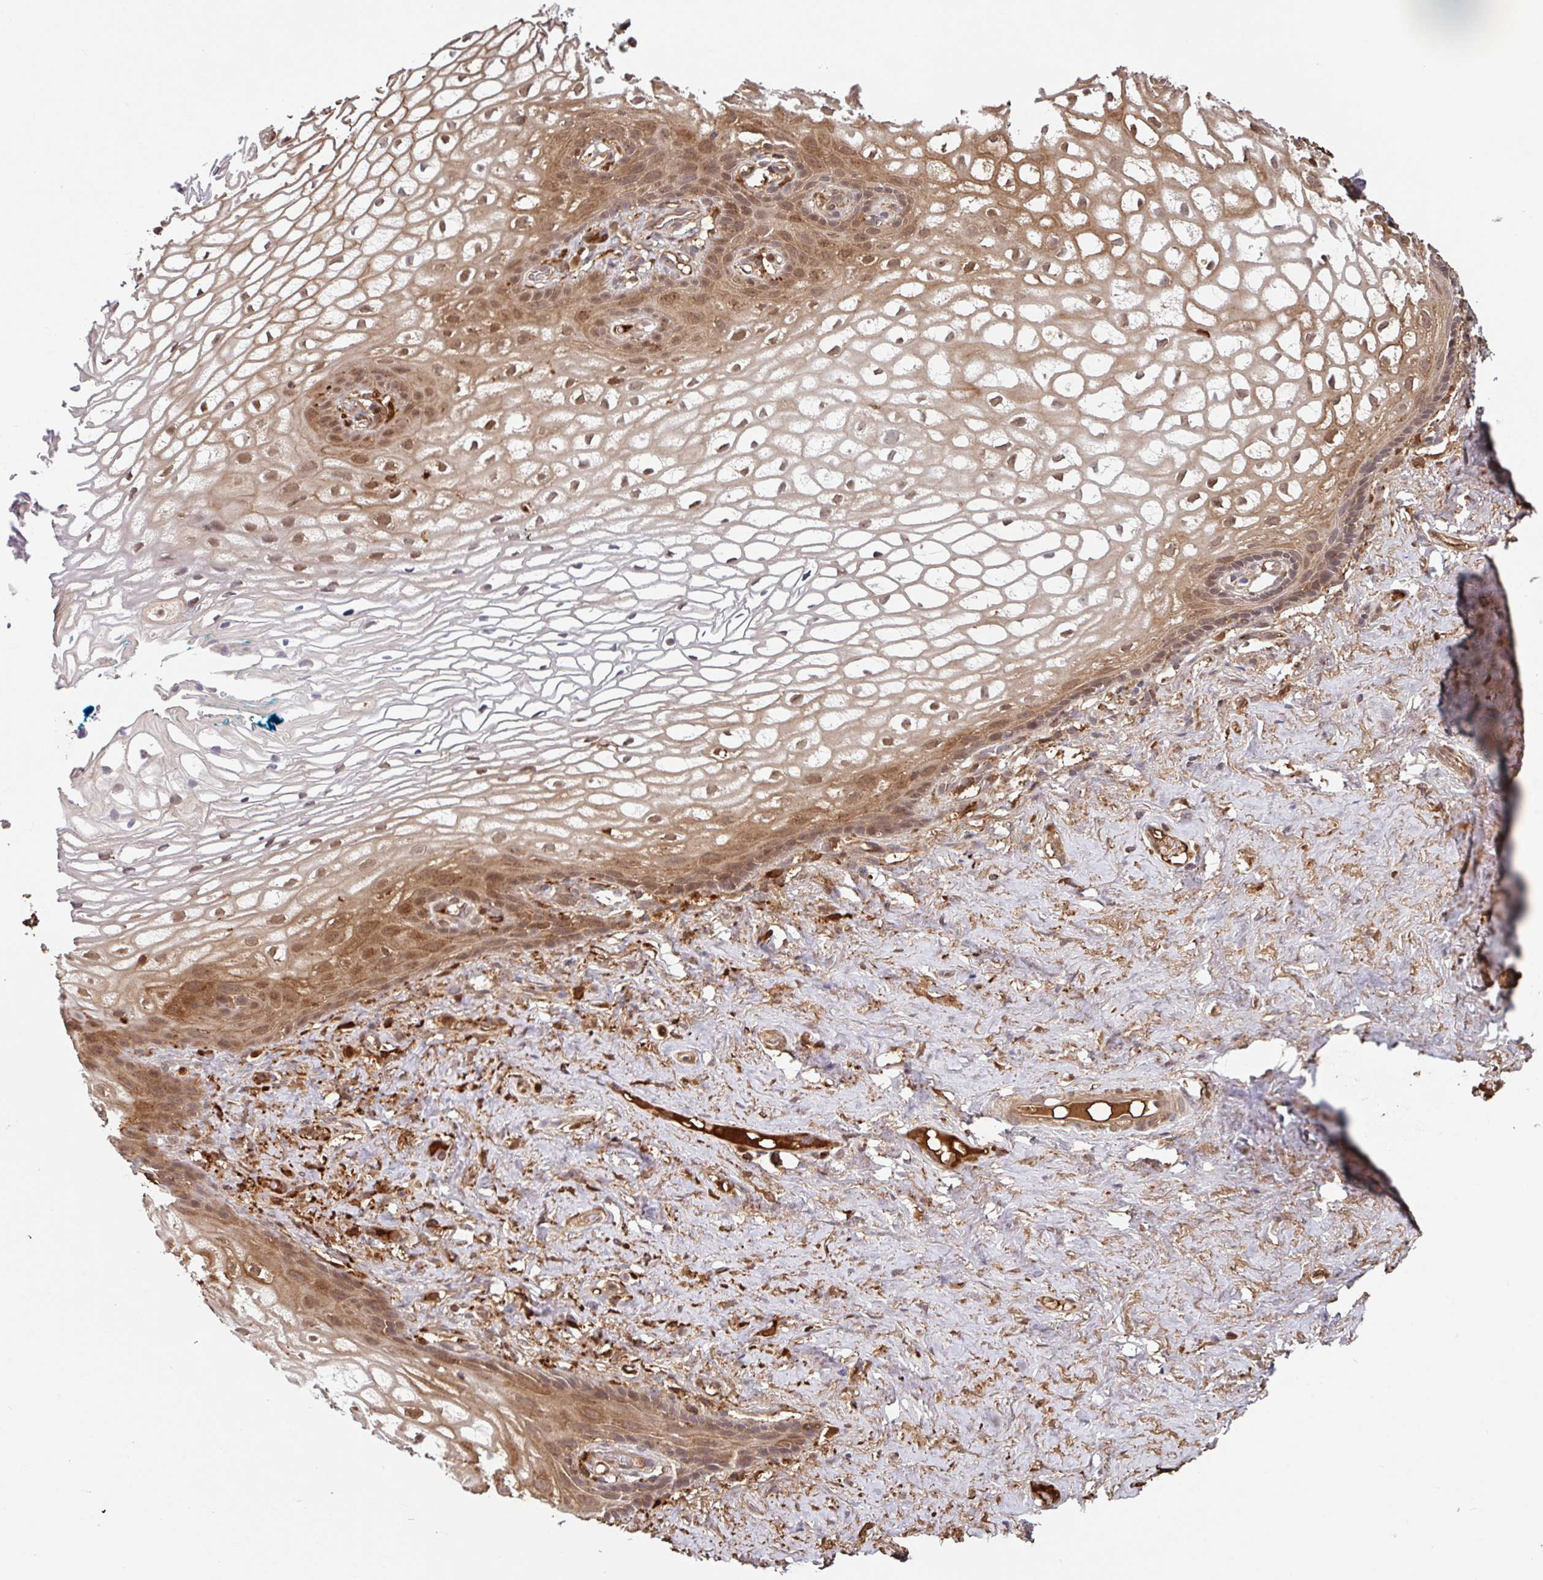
{"staining": {"intensity": "moderate", "quantity": ">75%", "location": "cytoplasmic/membranous,nuclear"}, "tissue": "vagina", "cell_type": "Squamous epithelial cells", "image_type": "normal", "snomed": [{"axis": "morphology", "description": "Normal tissue, NOS"}, {"axis": "morphology", "description": "Adenocarcinoma, NOS"}, {"axis": "topography", "description": "Rectum"}, {"axis": "topography", "description": "Vagina"}, {"axis": "topography", "description": "Peripheral nerve tissue"}], "caption": "The photomicrograph displays staining of unremarkable vagina, revealing moderate cytoplasmic/membranous,nuclear protein expression (brown color) within squamous epithelial cells.", "gene": "BLVRA", "patient": {"sex": "female", "age": 71}}